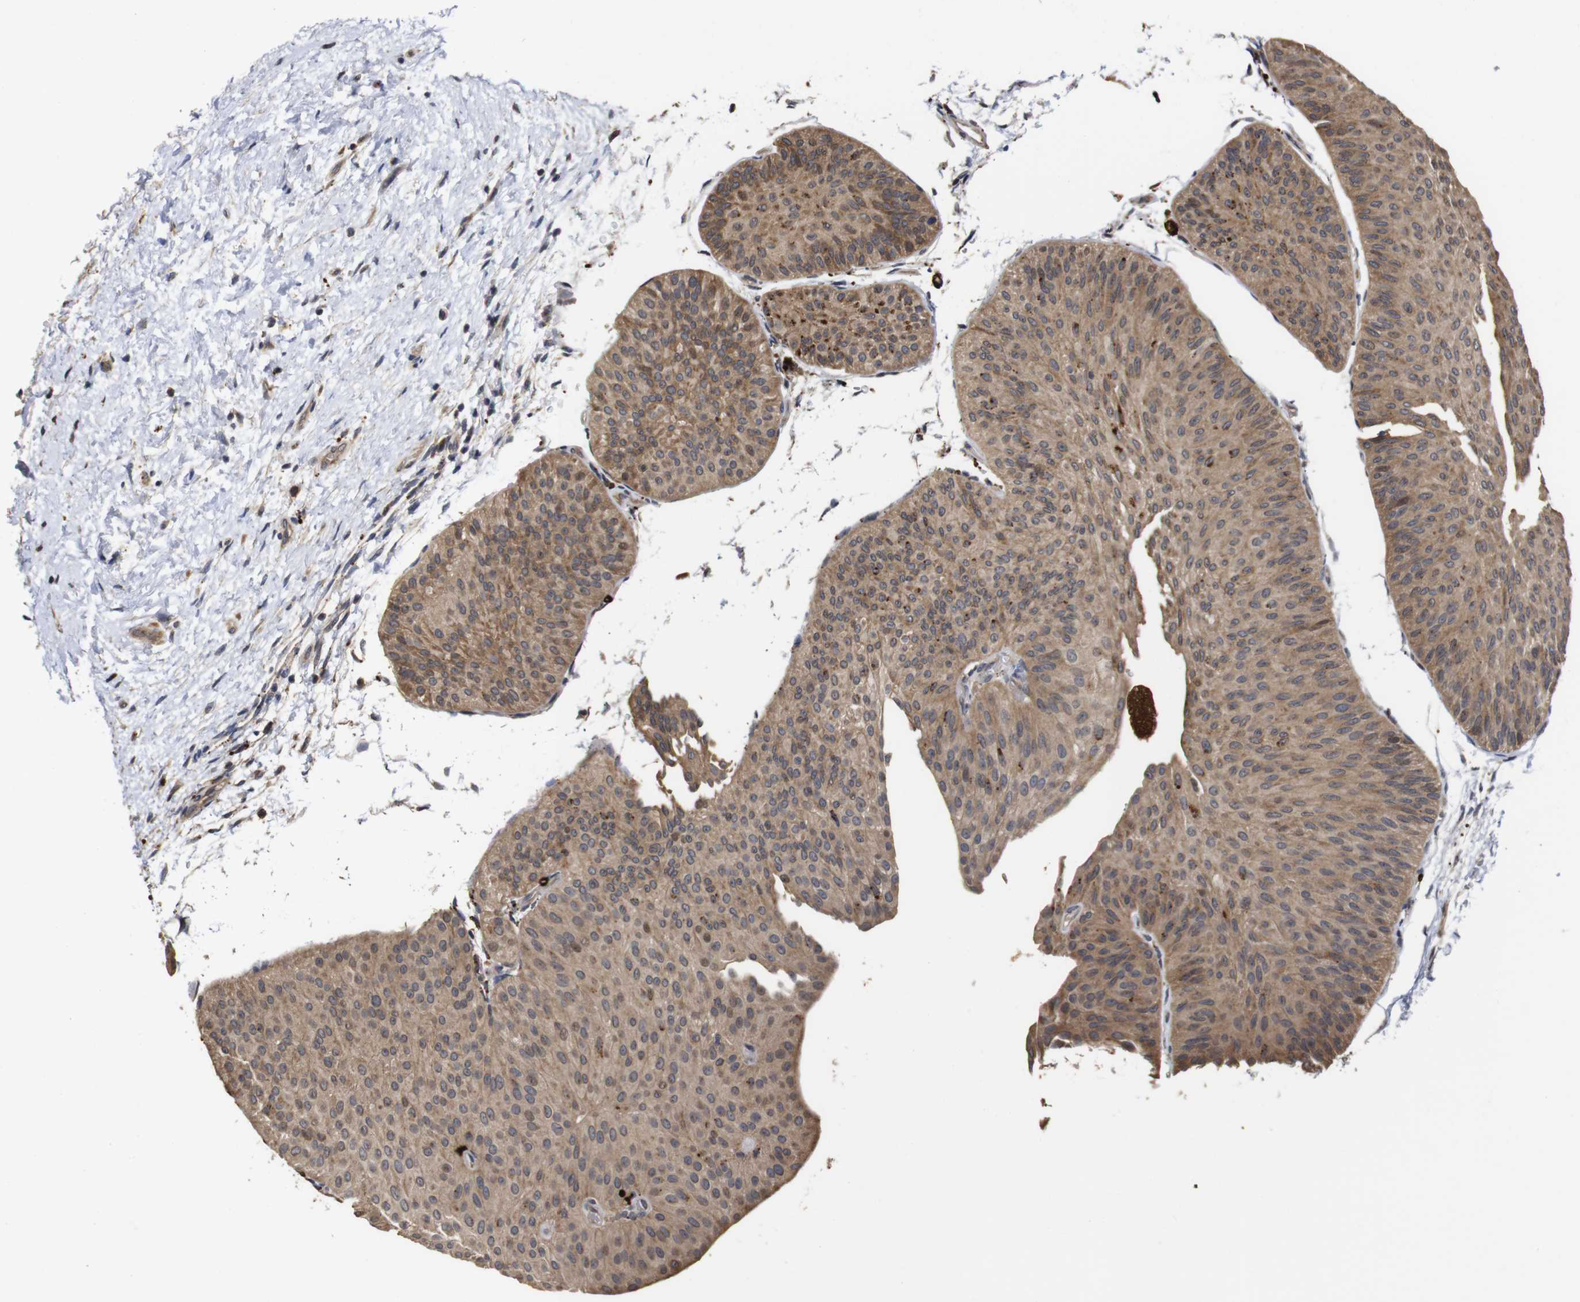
{"staining": {"intensity": "moderate", "quantity": ">75%", "location": "cytoplasmic/membranous"}, "tissue": "urothelial cancer", "cell_type": "Tumor cells", "image_type": "cancer", "snomed": [{"axis": "morphology", "description": "Urothelial carcinoma, Low grade"}, {"axis": "topography", "description": "Urinary bladder"}], "caption": "Immunohistochemical staining of human urothelial cancer shows medium levels of moderate cytoplasmic/membranous positivity in approximately >75% of tumor cells.", "gene": "PTPN14", "patient": {"sex": "female", "age": 60}}